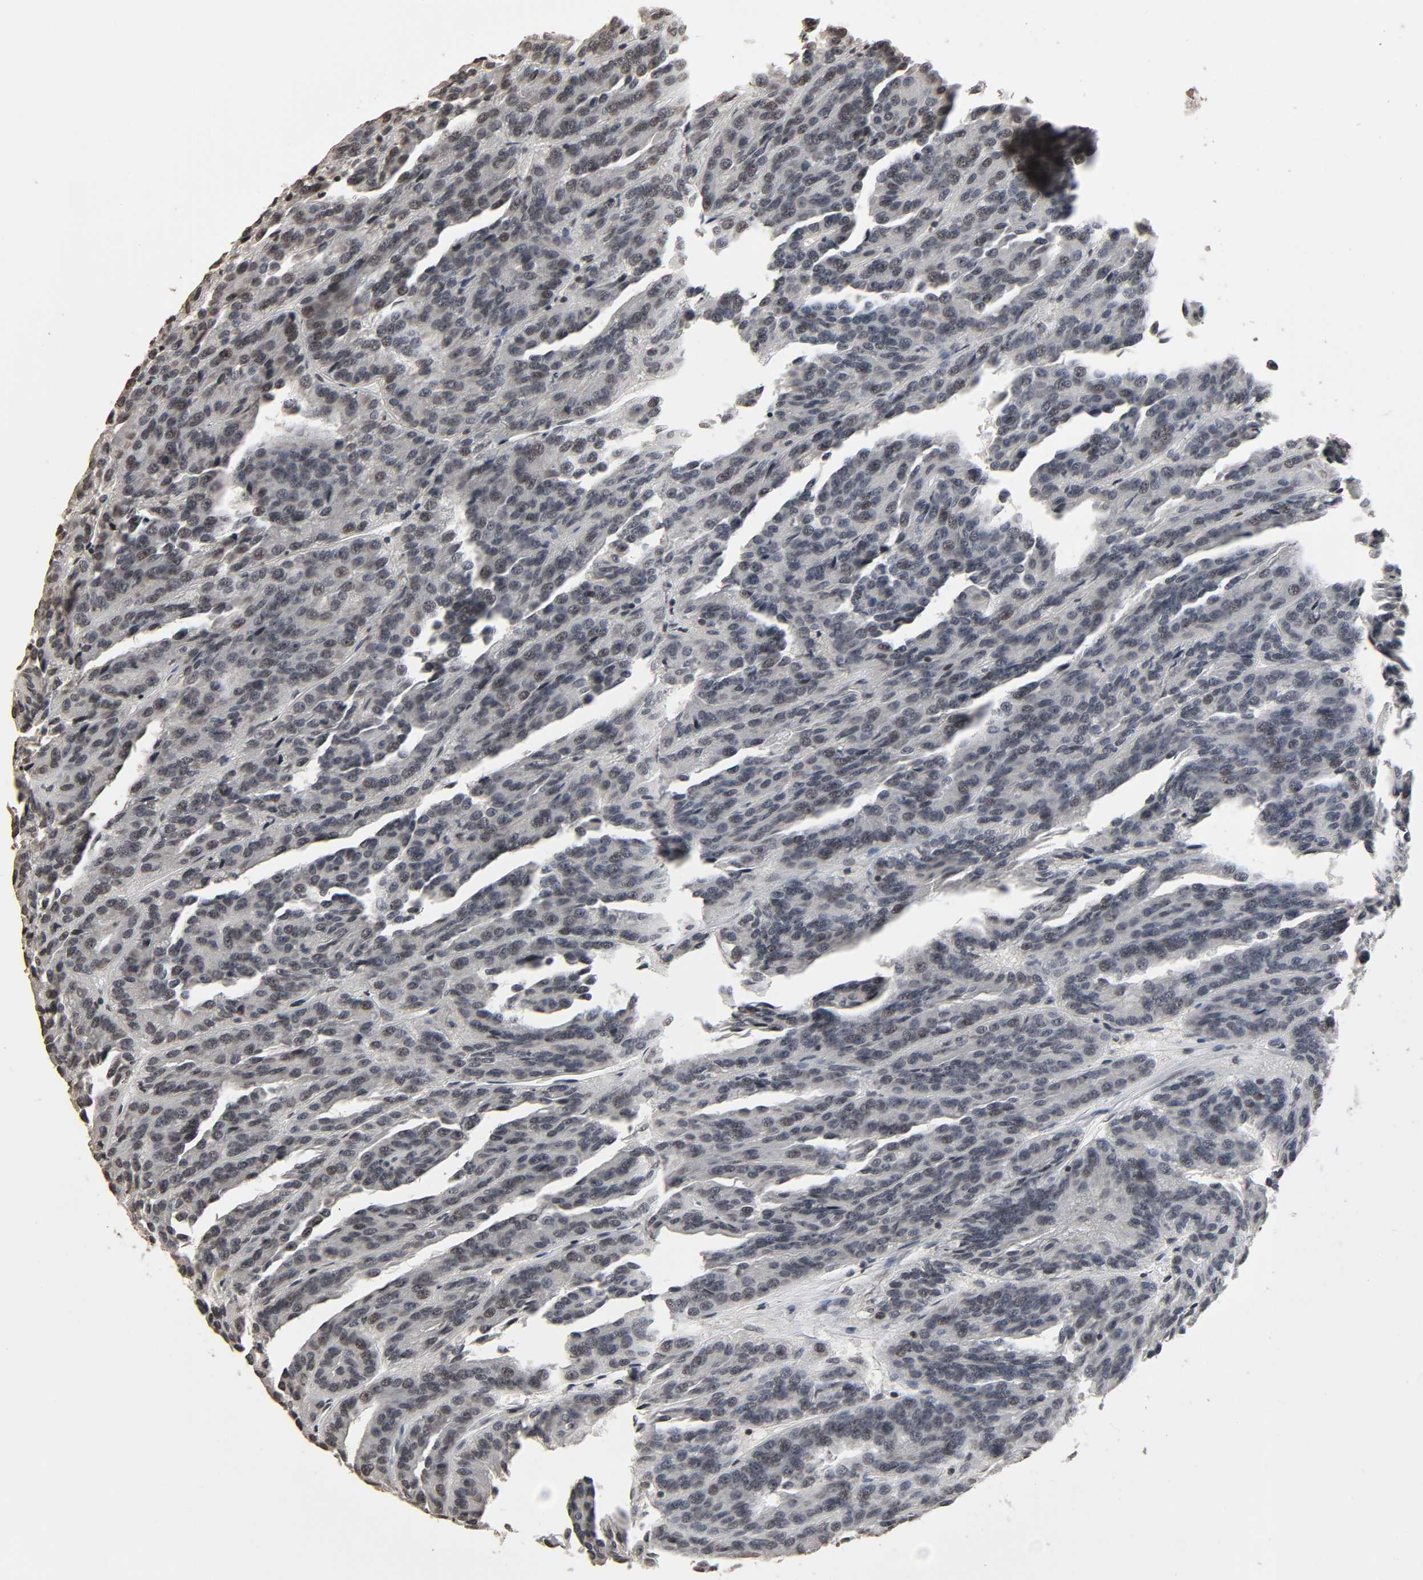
{"staining": {"intensity": "weak", "quantity": "<25%", "location": "nuclear"}, "tissue": "renal cancer", "cell_type": "Tumor cells", "image_type": "cancer", "snomed": [{"axis": "morphology", "description": "Adenocarcinoma, NOS"}, {"axis": "topography", "description": "Kidney"}], "caption": "IHC image of neoplastic tissue: human renal cancer (adenocarcinoma) stained with DAB (3,3'-diaminobenzidine) exhibits no significant protein staining in tumor cells.", "gene": "STK4", "patient": {"sex": "male", "age": 46}}